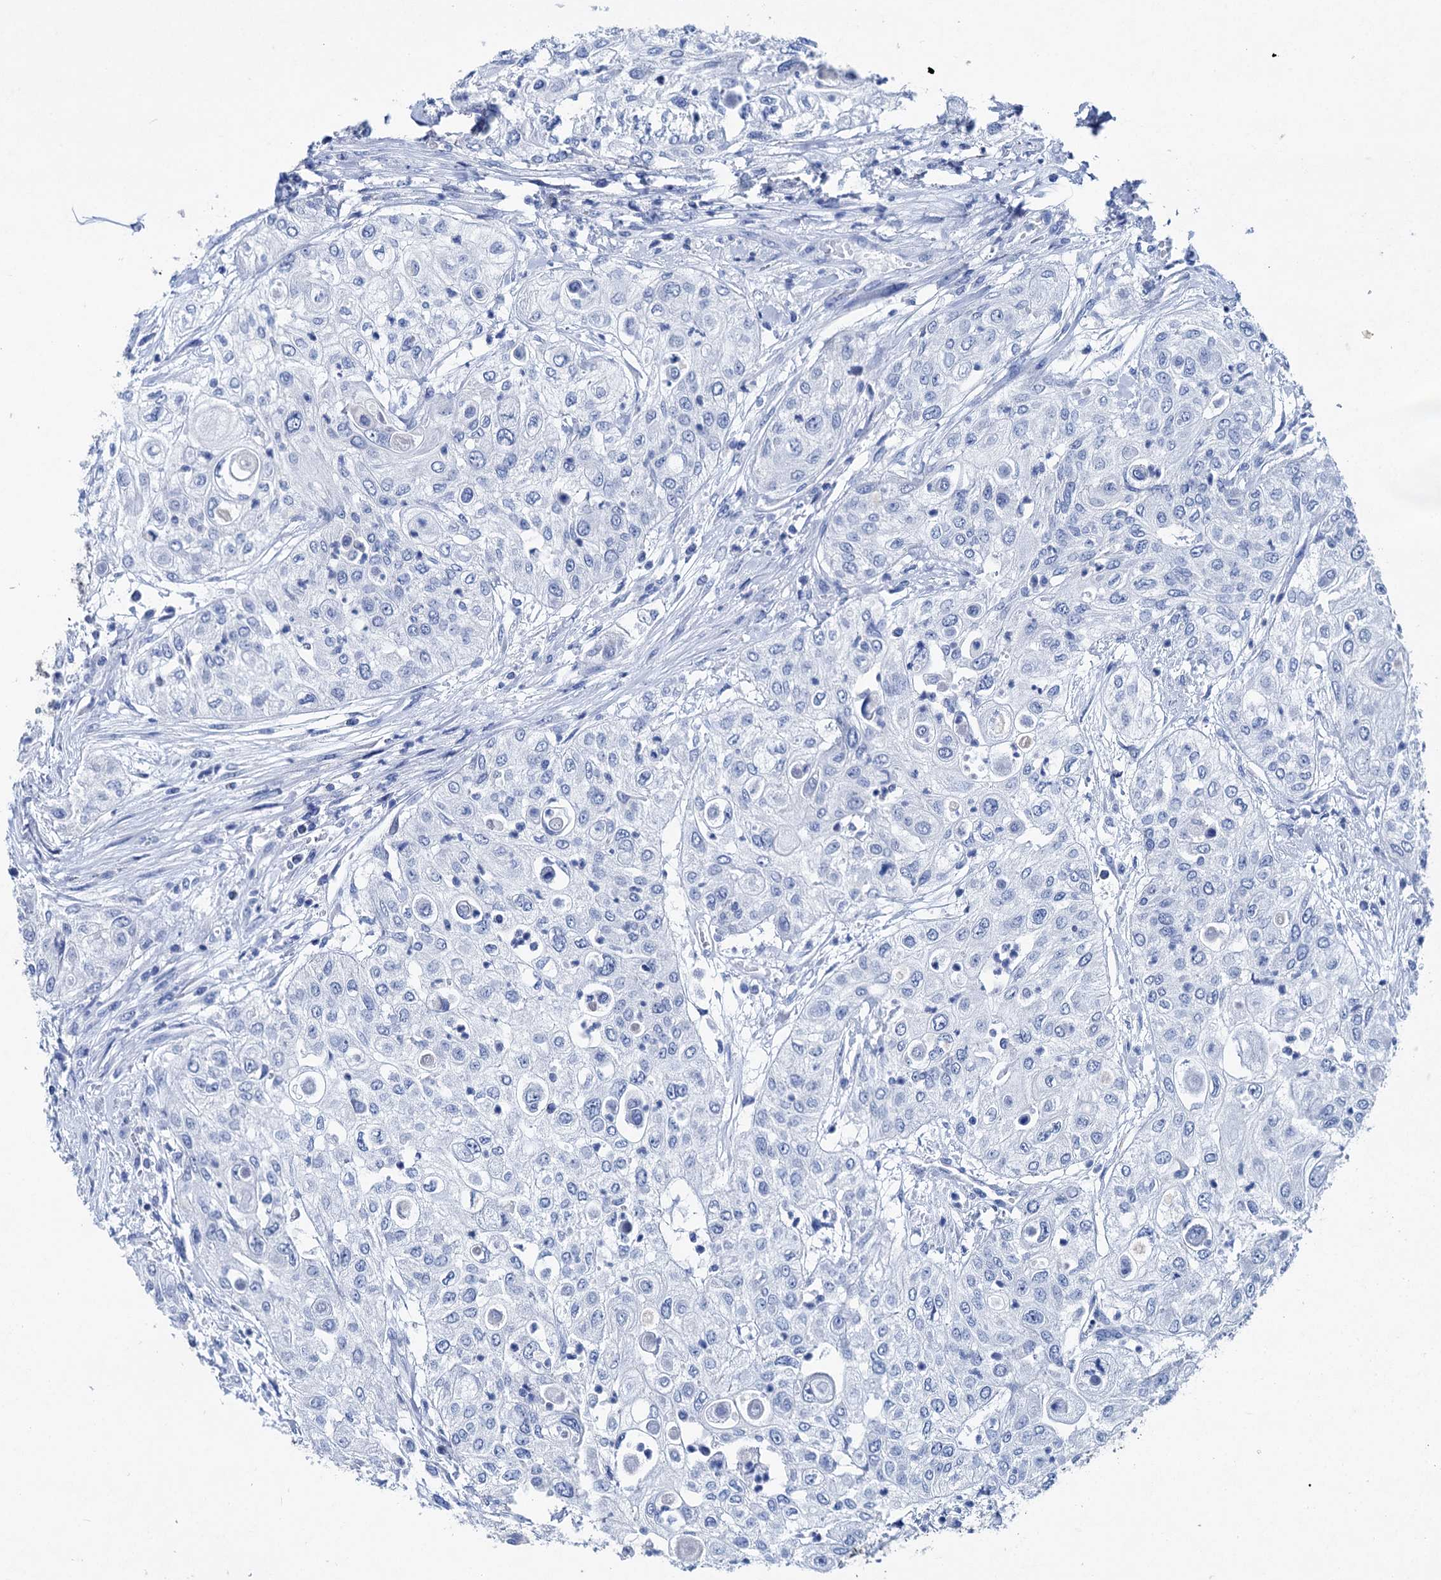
{"staining": {"intensity": "negative", "quantity": "none", "location": "none"}, "tissue": "urothelial cancer", "cell_type": "Tumor cells", "image_type": "cancer", "snomed": [{"axis": "morphology", "description": "Urothelial carcinoma, High grade"}, {"axis": "topography", "description": "Urinary bladder"}], "caption": "DAB (3,3'-diaminobenzidine) immunohistochemical staining of urothelial cancer reveals no significant staining in tumor cells.", "gene": "BRINP1", "patient": {"sex": "female", "age": 79}}